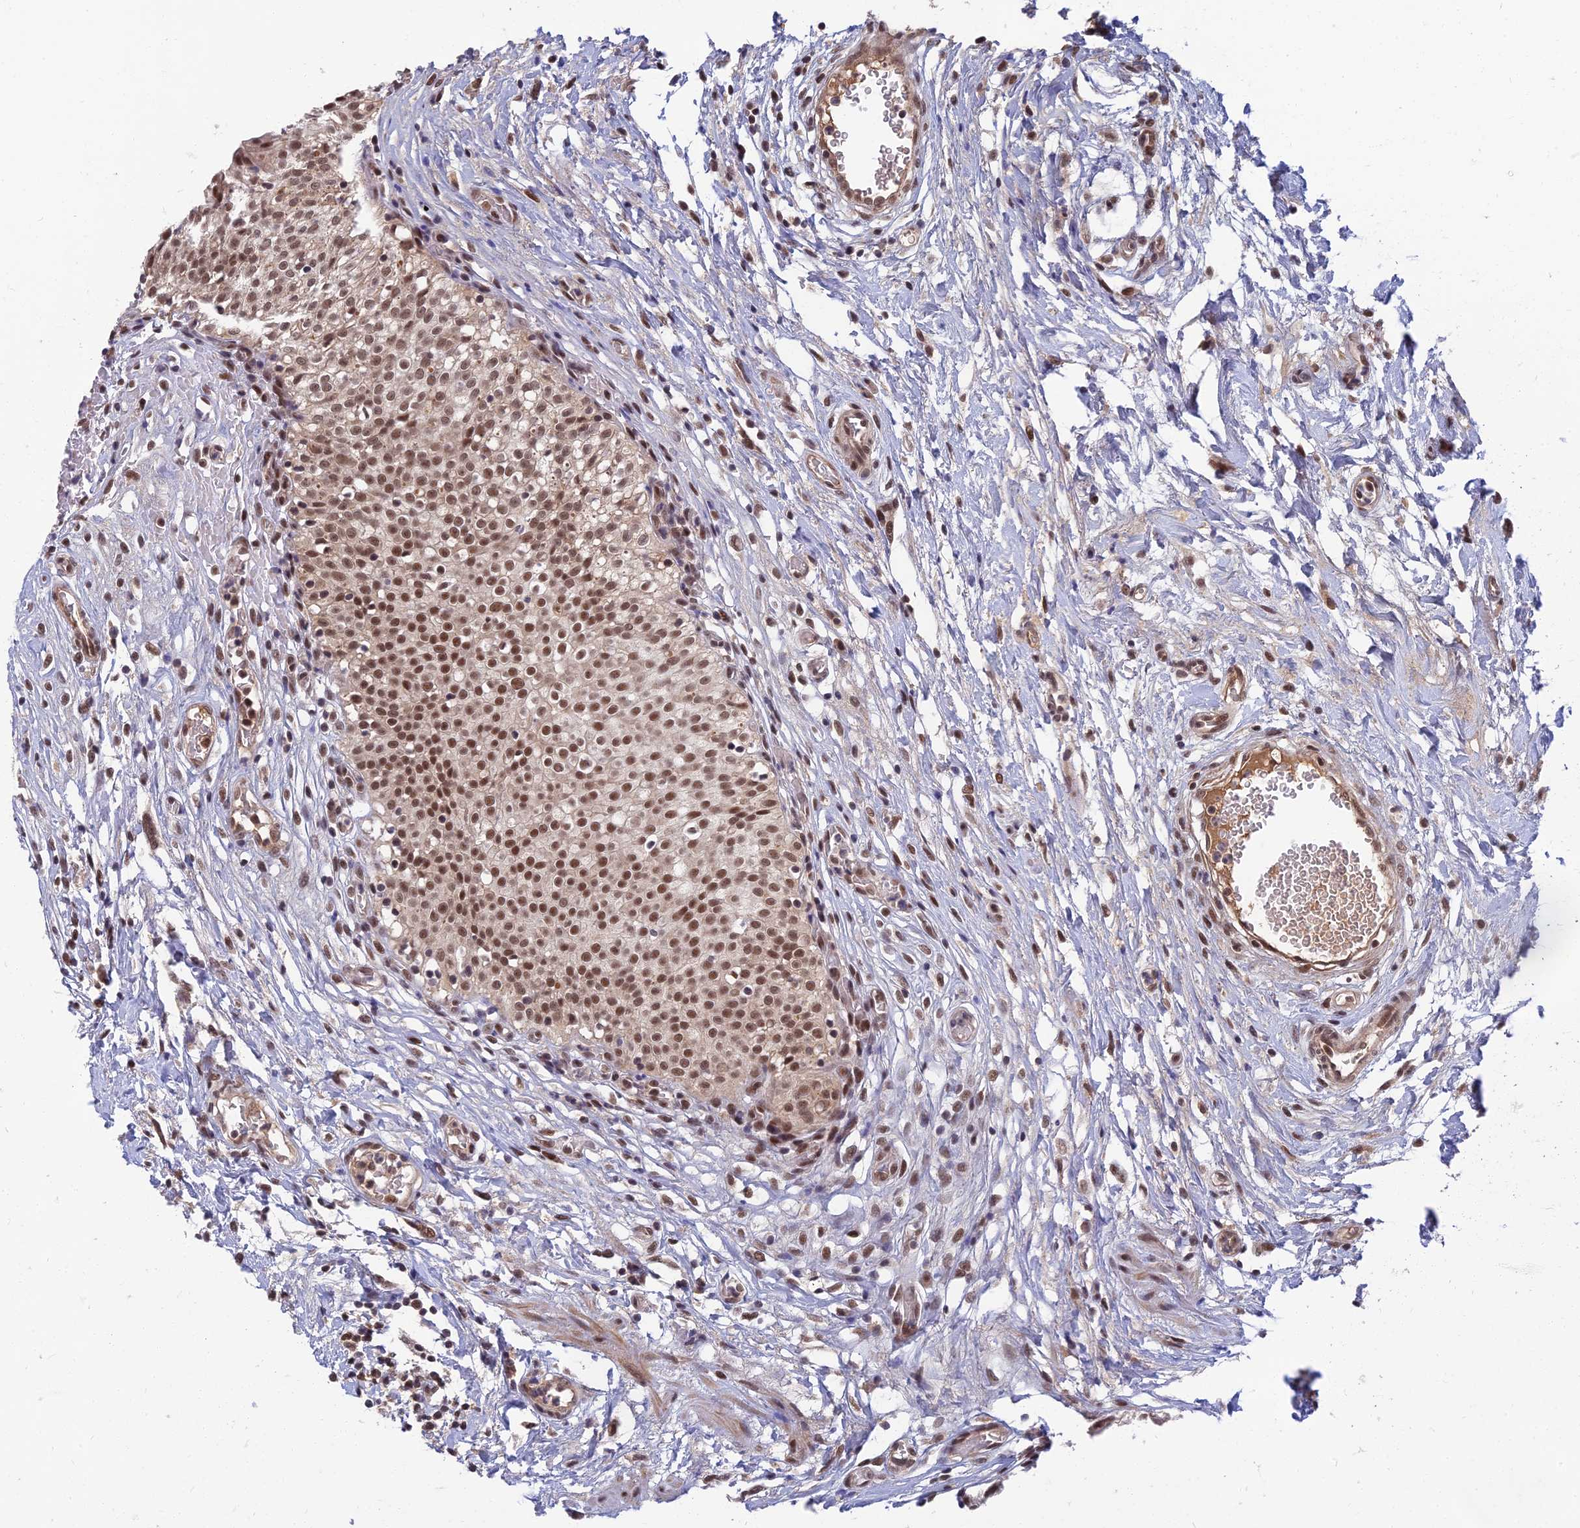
{"staining": {"intensity": "strong", "quantity": ">75%", "location": "nuclear"}, "tissue": "urinary bladder", "cell_type": "Urothelial cells", "image_type": "normal", "snomed": [{"axis": "morphology", "description": "Normal tissue, NOS"}, {"axis": "topography", "description": "Urinary bladder"}], "caption": "Urothelial cells reveal strong nuclear staining in approximately >75% of cells in unremarkable urinary bladder. Immunohistochemistry (ihc) stains the protein of interest in brown and the nuclei are stained blue.", "gene": "TCEA2", "patient": {"sex": "male", "age": 55}}